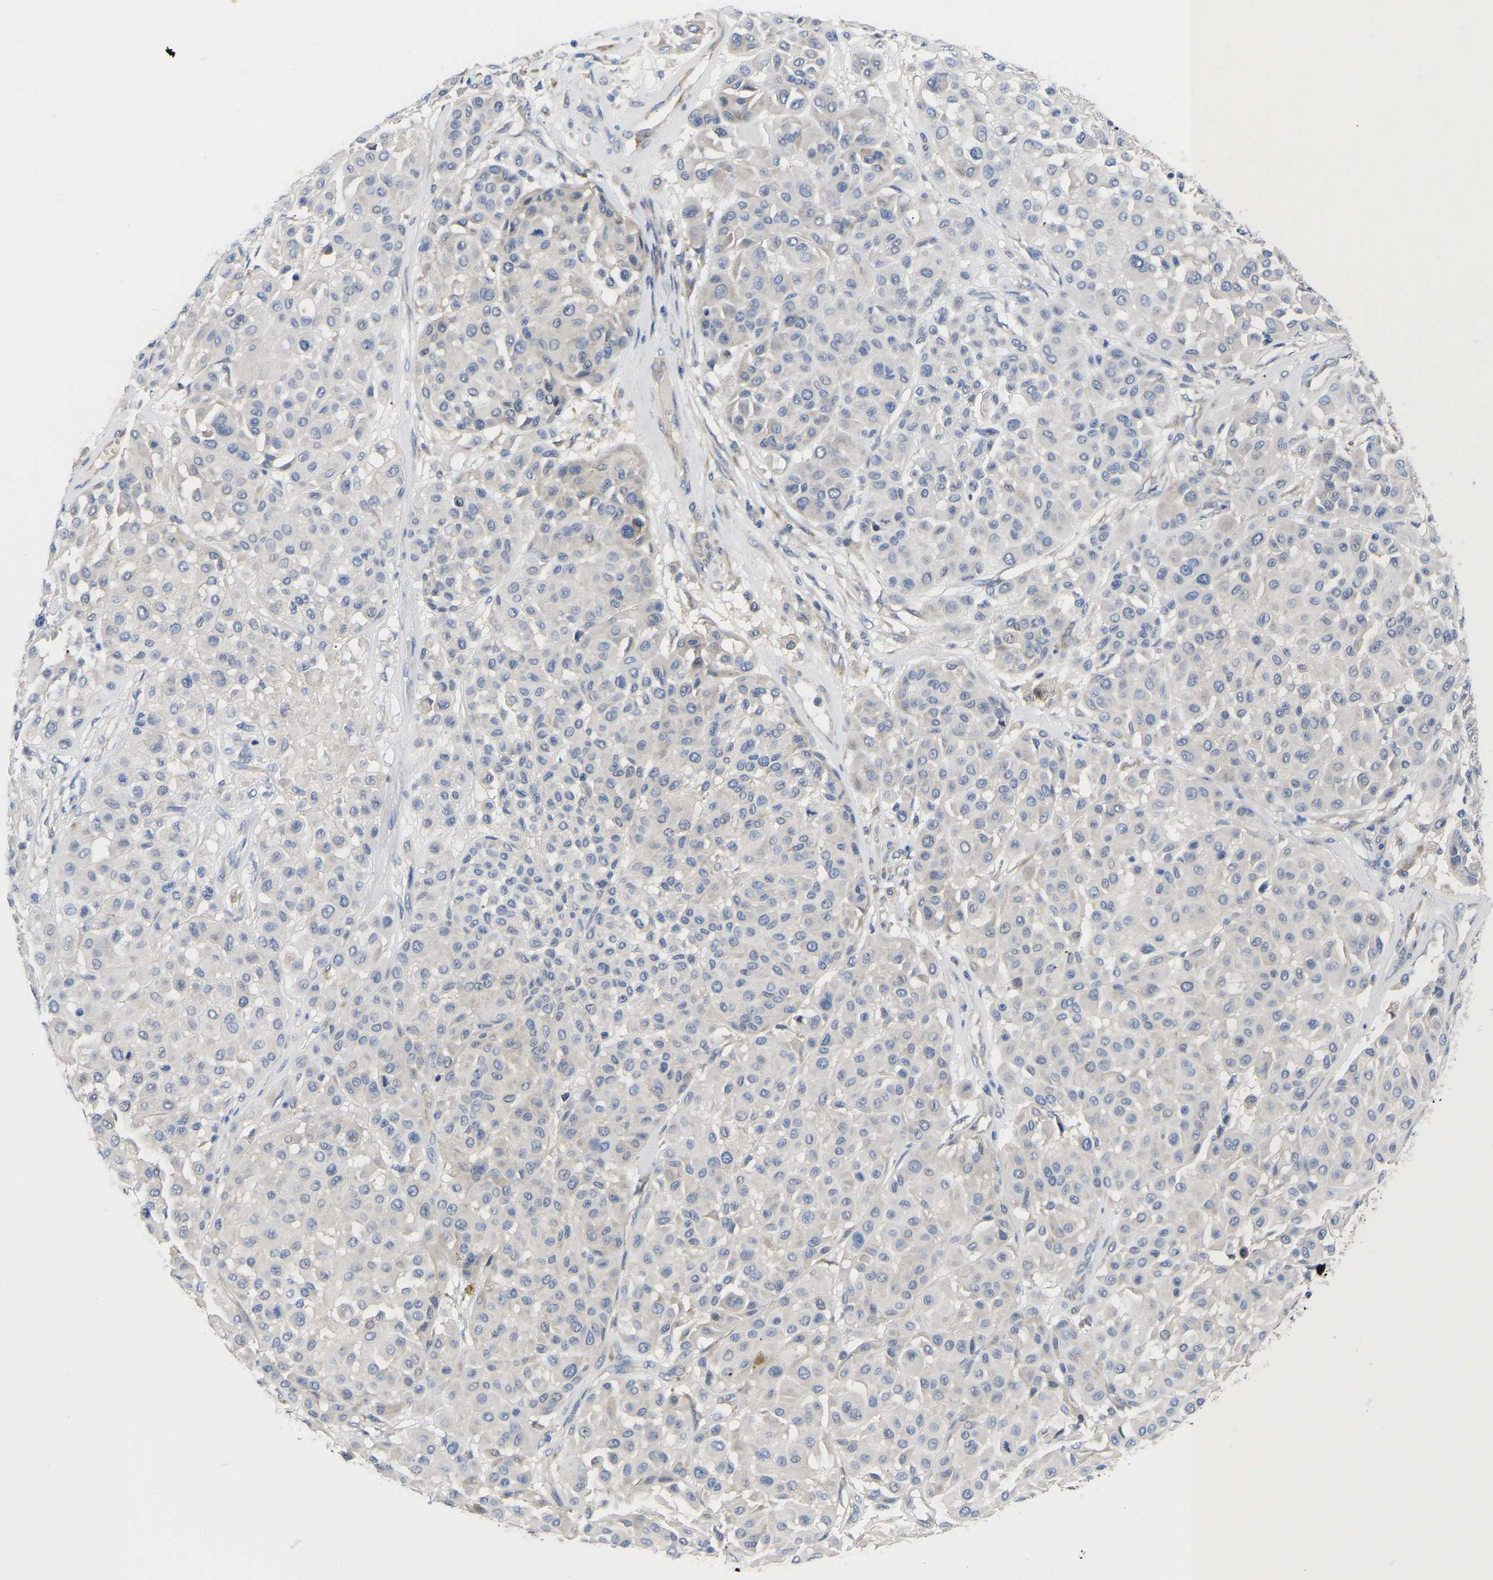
{"staining": {"intensity": "negative", "quantity": "none", "location": "none"}, "tissue": "melanoma", "cell_type": "Tumor cells", "image_type": "cancer", "snomed": [{"axis": "morphology", "description": "Malignant melanoma, Metastatic site"}, {"axis": "topography", "description": "Soft tissue"}], "caption": "A histopathology image of human malignant melanoma (metastatic site) is negative for staining in tumor cells. Nuclei are stained in blue.", "gene": "ABCA10", "patient": {"sex": "male", "age": 41}}